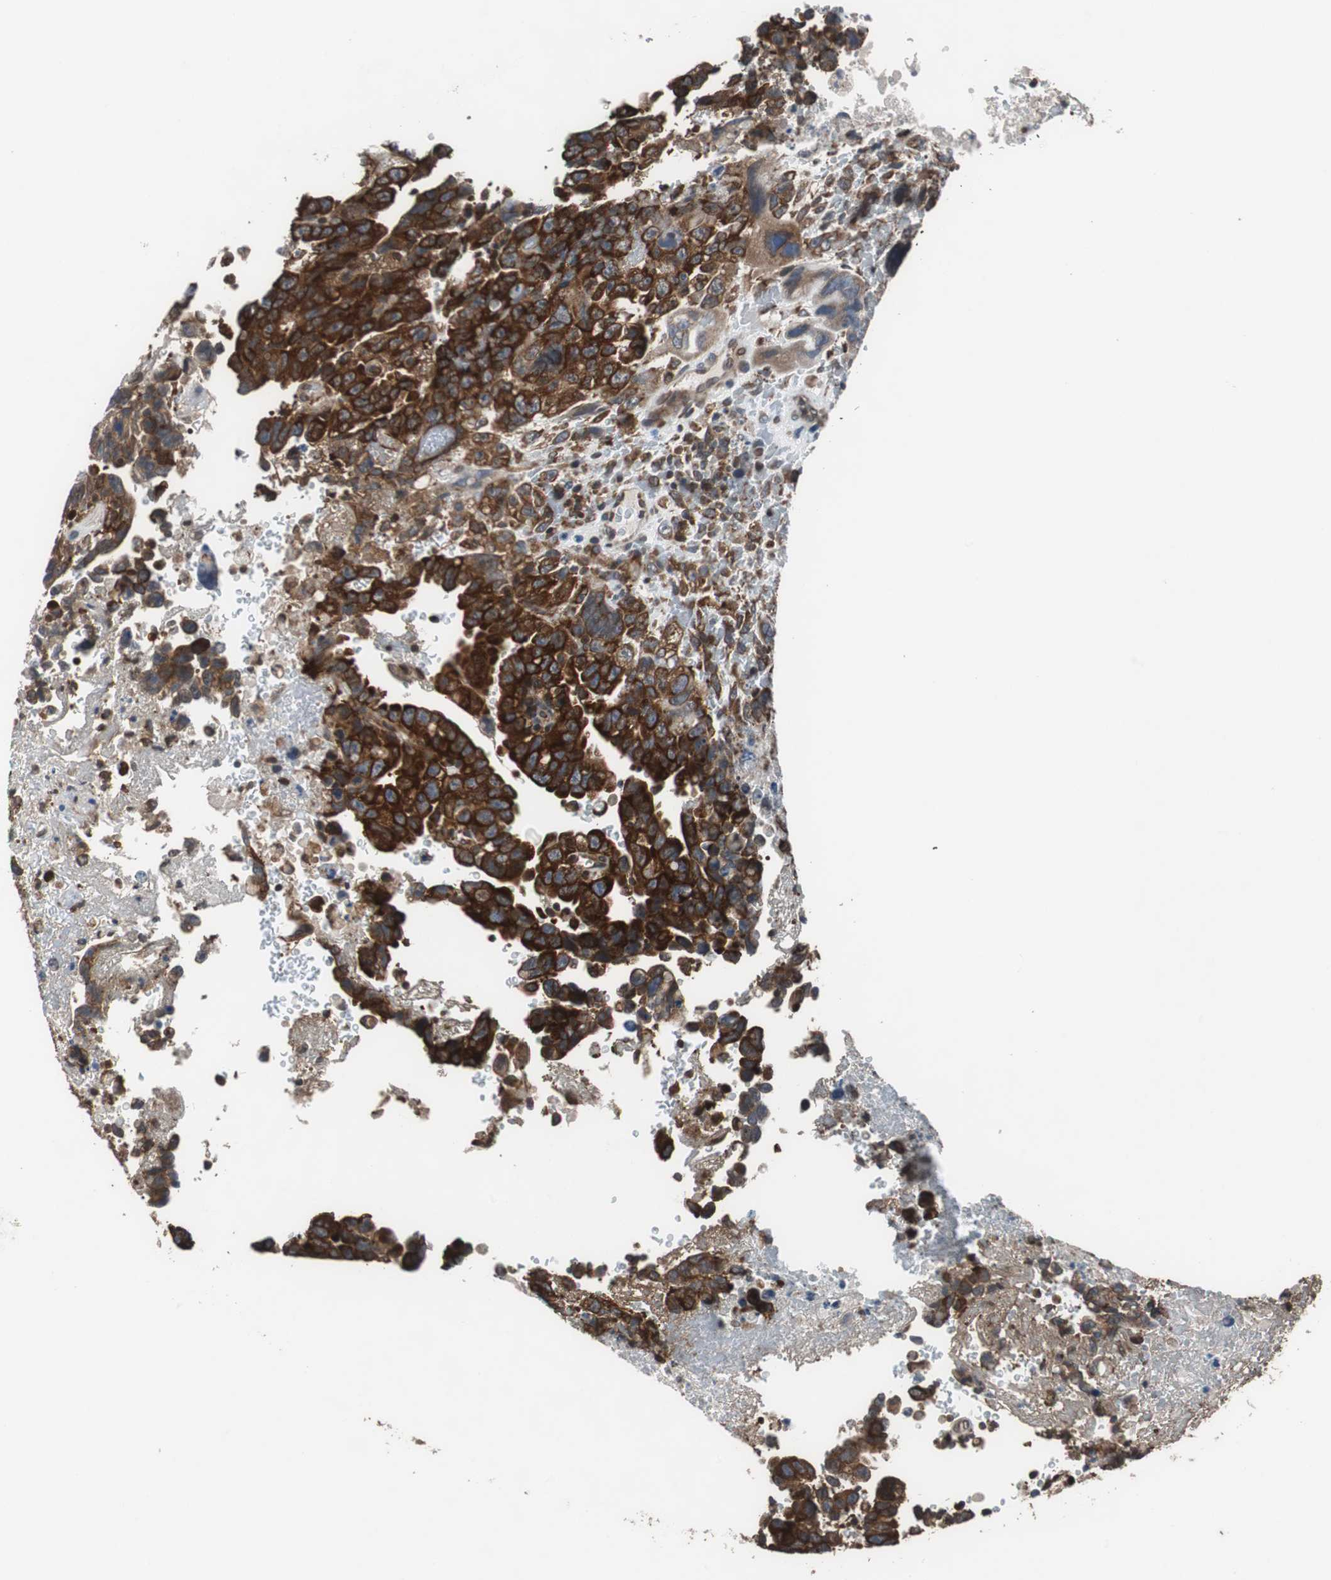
{"staining": {"intensity": "strong", "quantity": ">75%", "location": "cytoplasmic/membranous"}, "tissue": "testis cancer", "cell_type": "Tumor cells", "image_type": "cancer", "snomed": [{"axis": "morphology", "description": "Carcinoma, Embryonal, NOS"}, {"axis": "topography", "description": "Testis"}], "caption": "Brown immunohistochemical staining in testis embryonal carcinoma displays strong cytoplasmic/membranous staining in approximately >75% of tumor cells.", "gene": "USP10", "patient": {"sex": "male", "age": 28}}